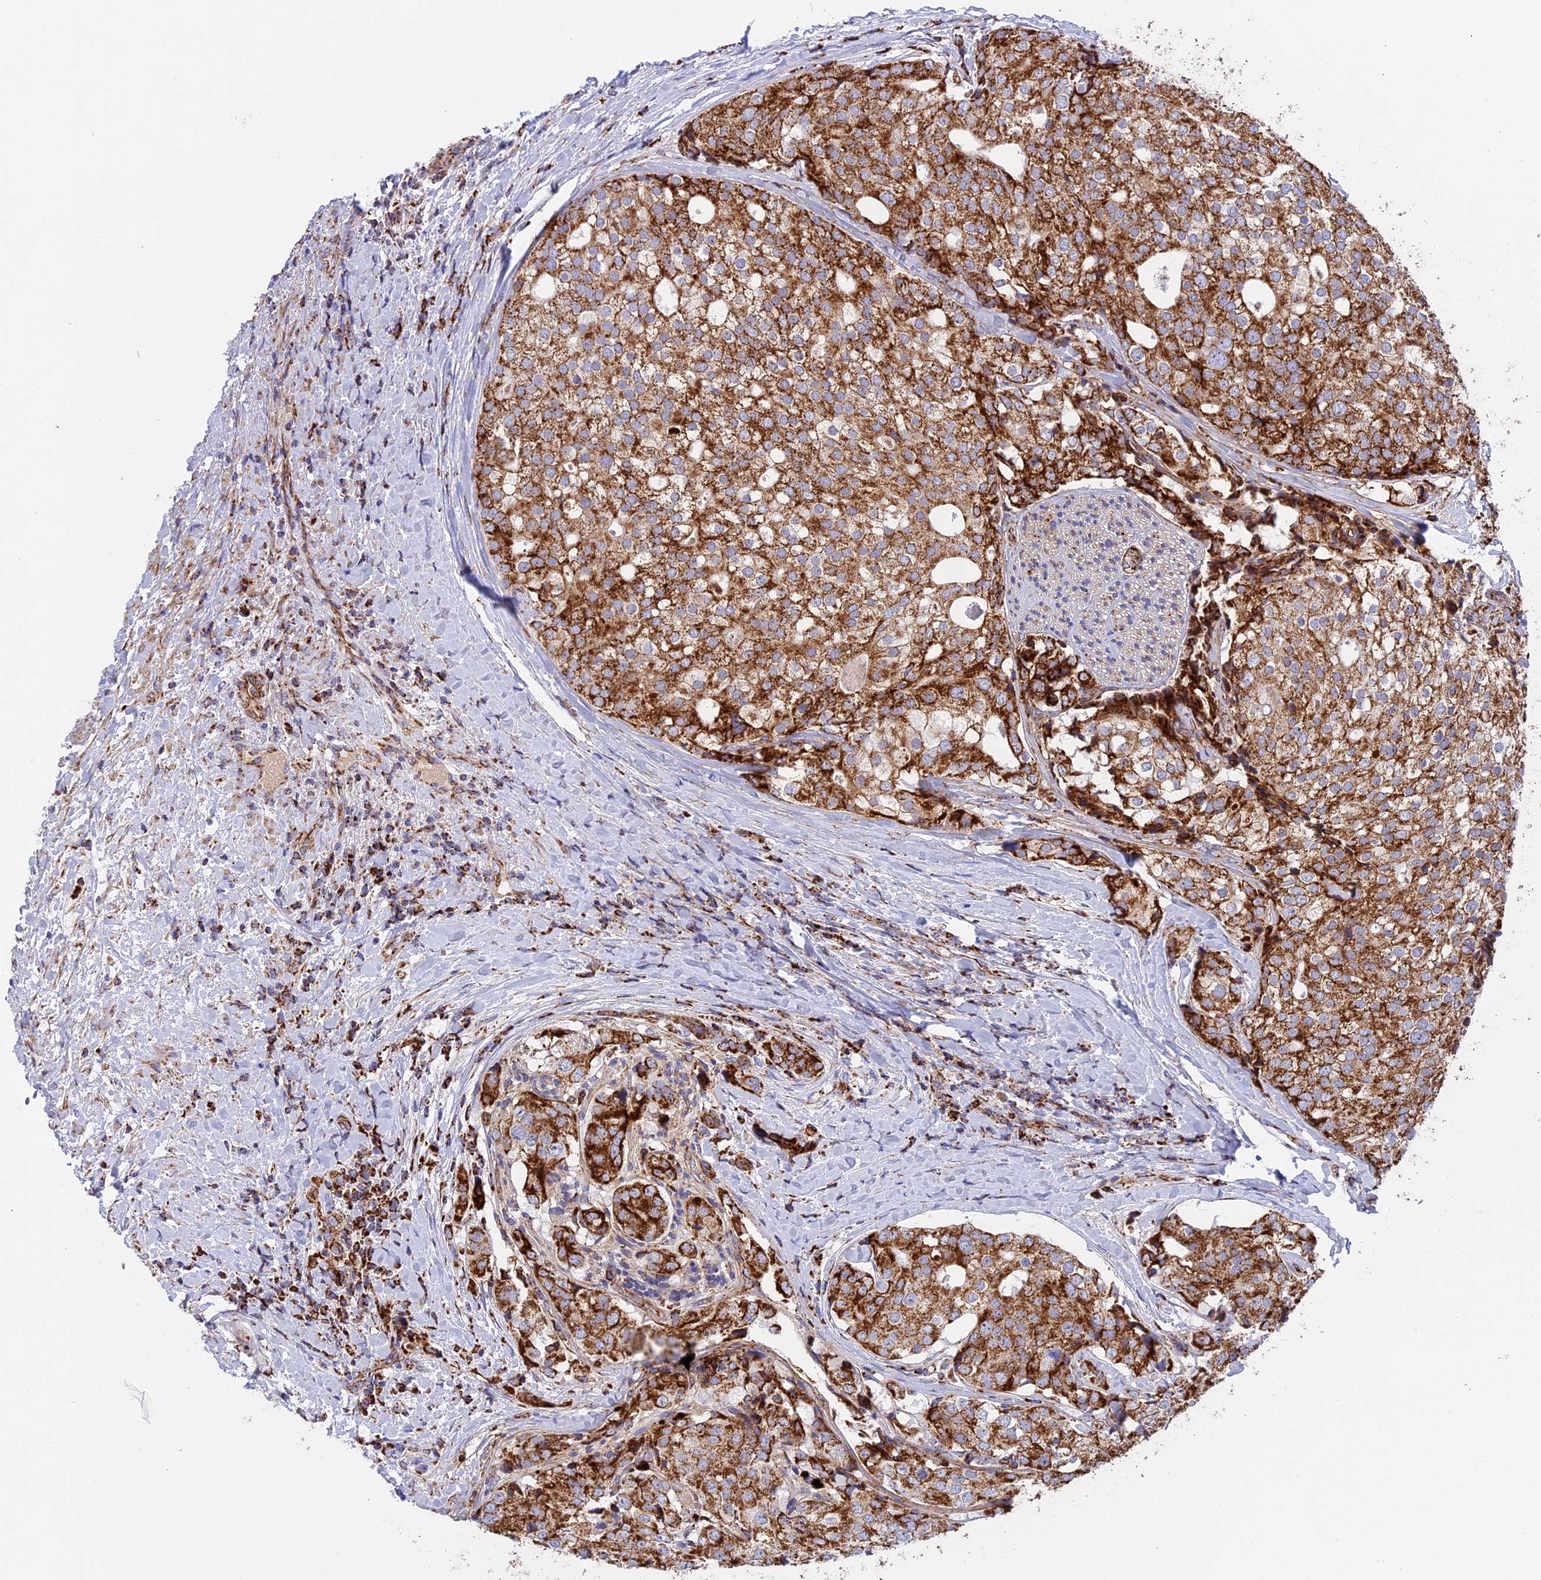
{"staining": {"intensity": "strong", "quantity": ">75%", "location": "cytoplasmic/membranous"}, "tissue": "prostate cancer", "cell_type": "Tumor cells", "image_type": "cancer", "snomed": [{"axis": "morphology", "description": "Adenocarcinoma, High grade"}, {"axis": "topography", "description": "Prostate"}], "caption": "DAB immunohistochemical staining of human prostate cancer (adenocarcinoma (high-grade)) reveals strong cytoplasmic/membranous protein positivity in approximately >75% of tumor cells.", "gene": "UQCRB", "patient": {"sex": "male", "age": 49}}